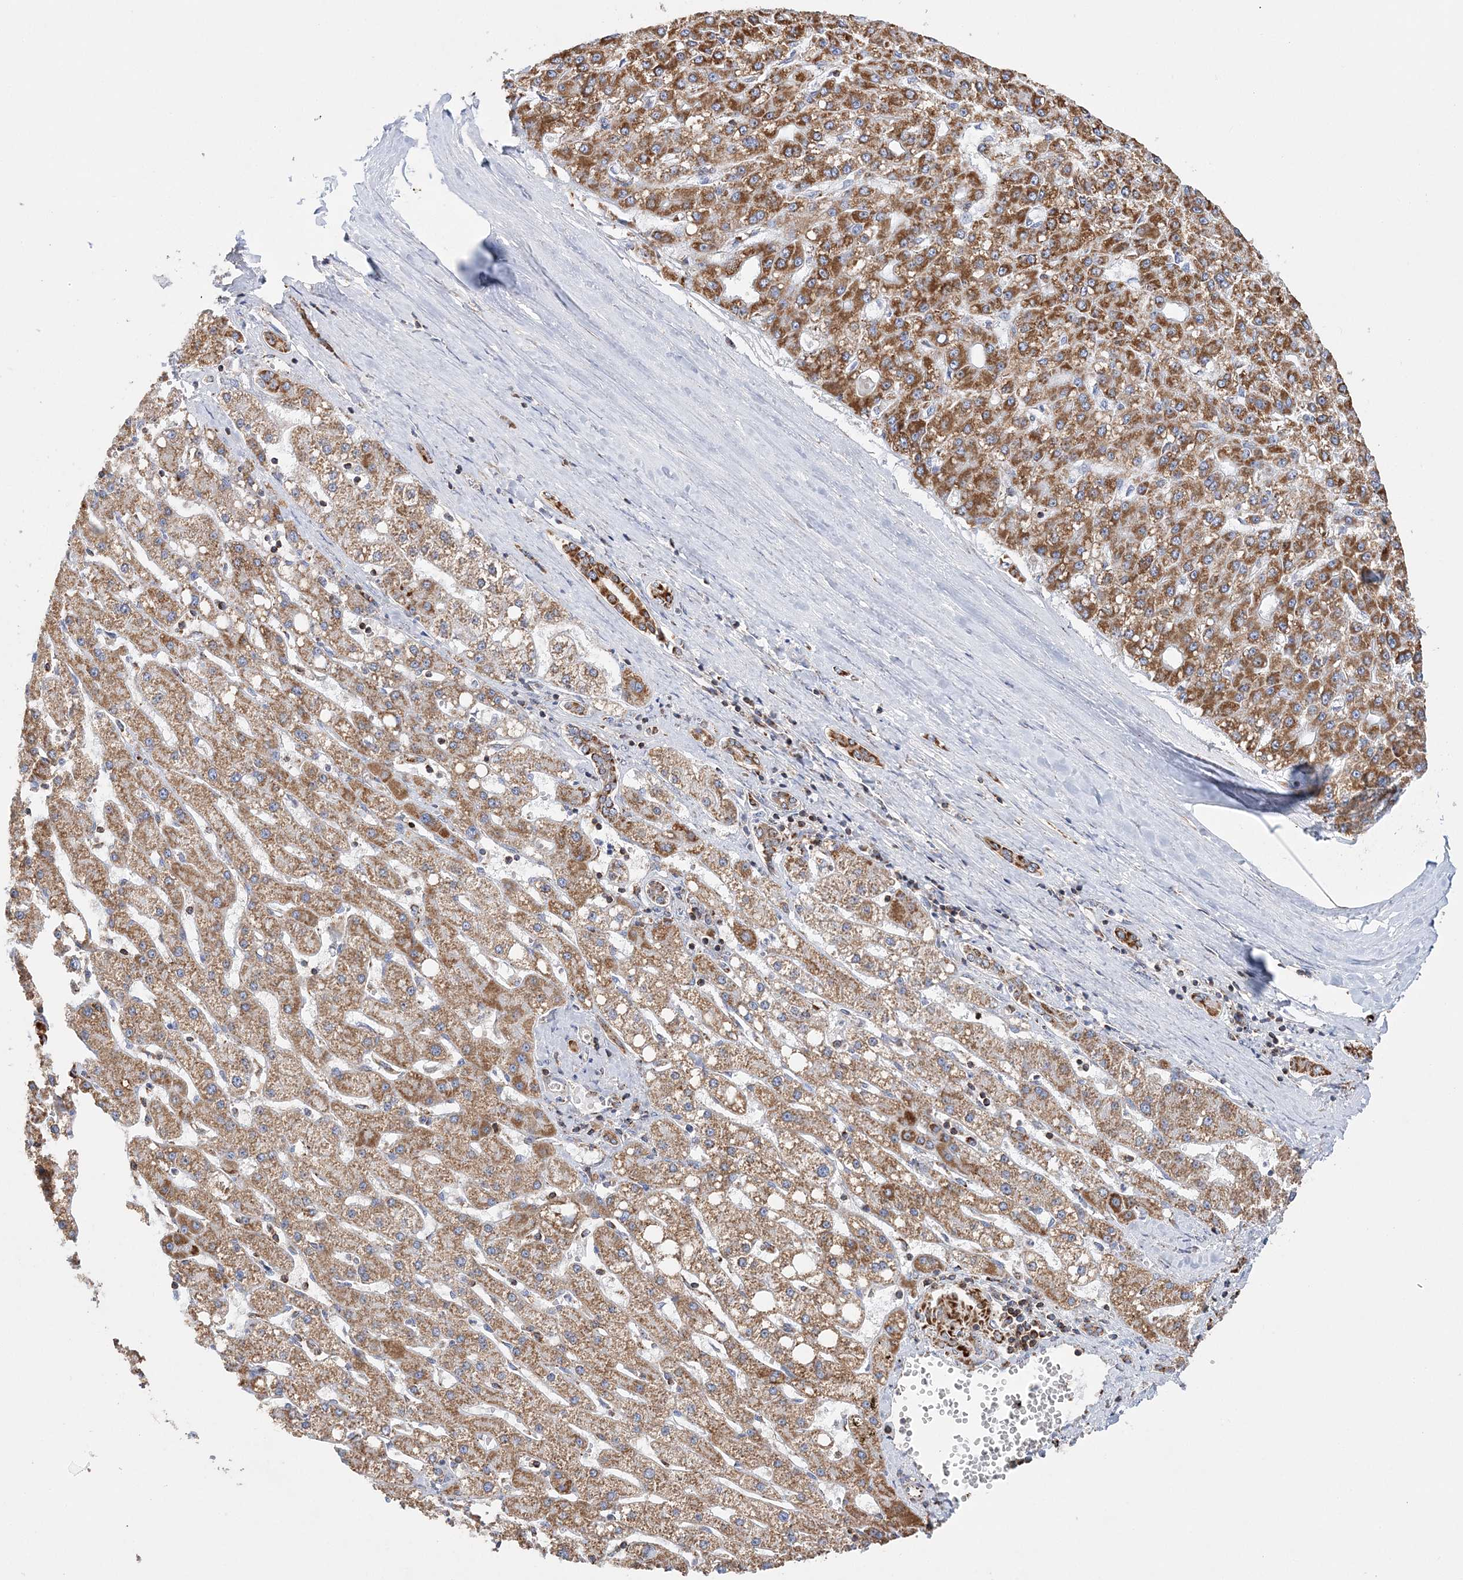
{"staining": {"intensity": "moderate", "quantity": ">75%", "location": "cytoplasmic/membranous"}, "tissue": "liver cancer", "cell_type": "Tumor cells", "image_type": "cancer", "snomed": [{"axis": "morphology", "description": "Carcinoma, Hepatocellular, NOS"}, {"axis": "topography", "description": "Liver"}], "caption": "Tumor cells reveal moderate cytoplasmic/membranous positivity in about >75% of cells in liver hepatocellular carcinoma.", "gene": "TTC32", "patient": {"sex": "male", "age": 67}}